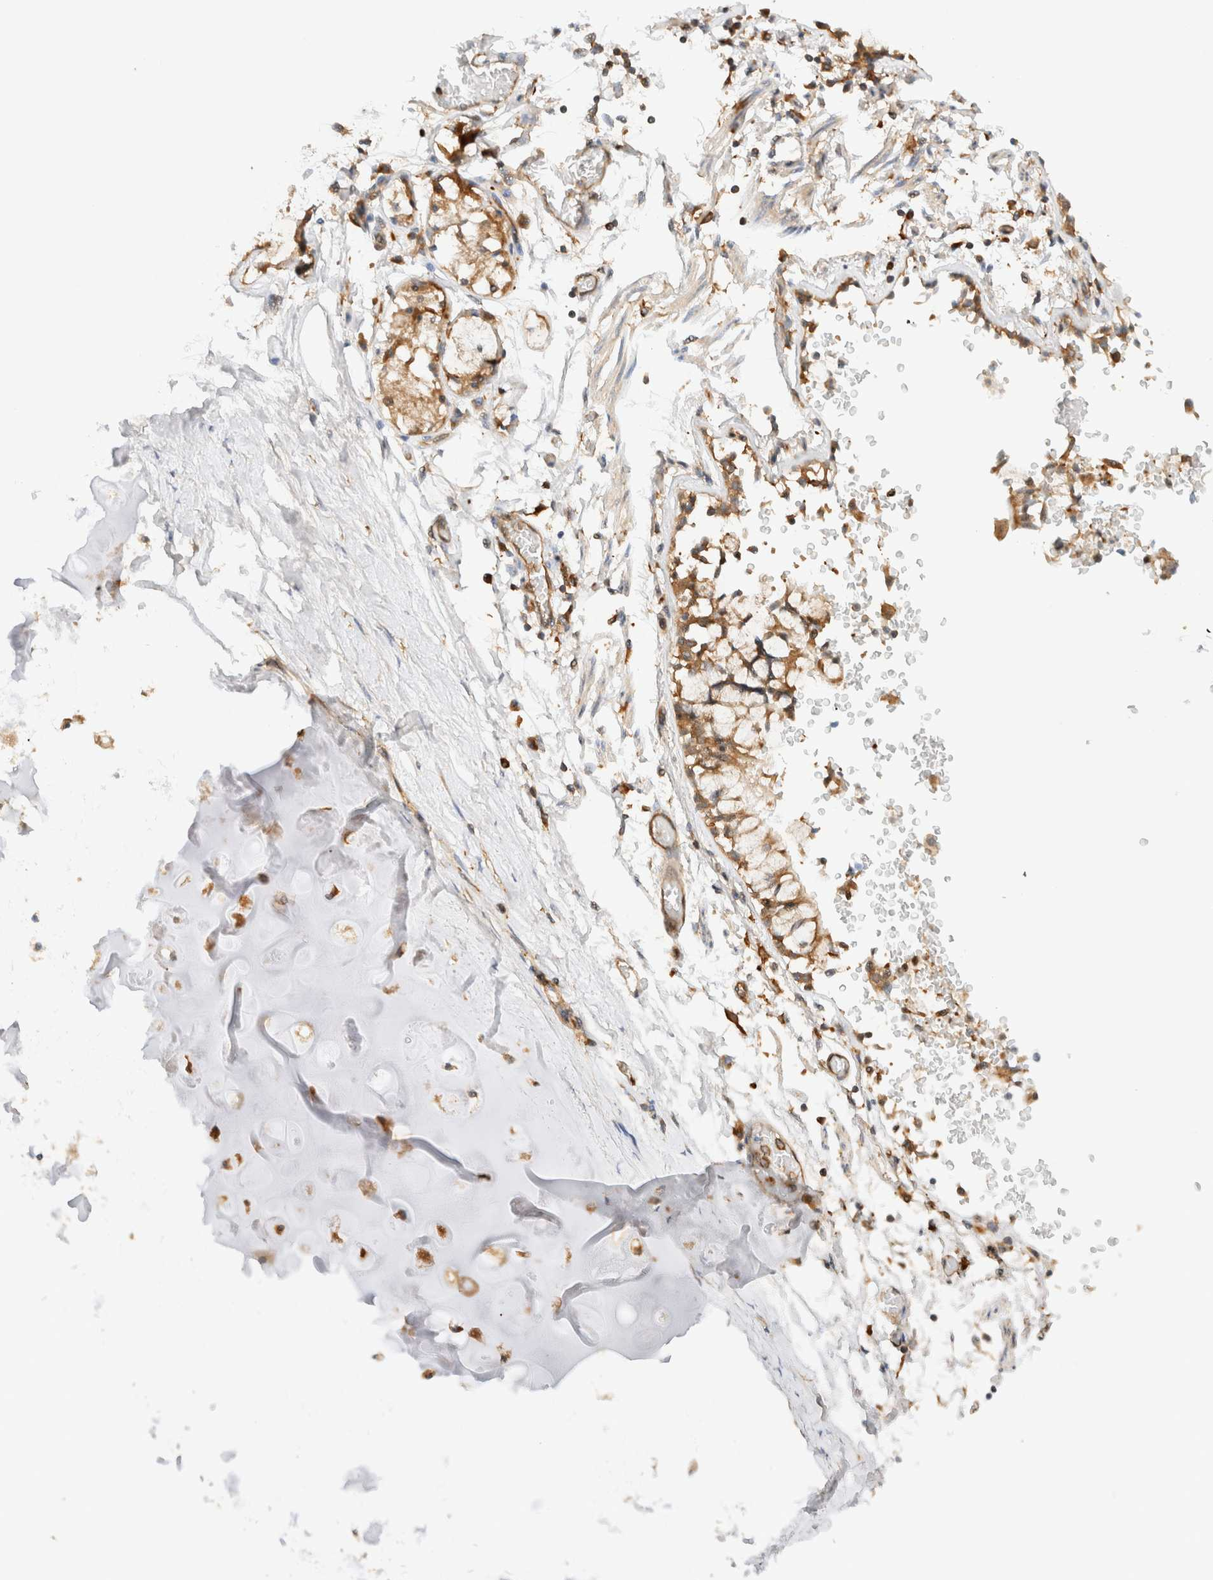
{"staining": {"intensity": "moderate", "quantity": "25%-75%", "location": "cytoplasmic/membranous"}, "tissue": "adipose tissue", "cell_type": "Adipocytes", "image_type": "normal", "snomed": [{"axis": "morphology", "description": "Normal tissue, NOS"}, {"axis": "topography", "description": "Cartilage tissue"}, {"axis": "topography", "description": "Lung"}], "caption": "IHC (DAB (3,3'-diaminobenzidine)) staining of unremarkable human adipose tissue reveals moderate cytoplasmic/membranous protein positivity in approximately 25%-75% of adipocytes.", "gene": "RABEP1", "patient": {"sex": "female", "age": 77}}